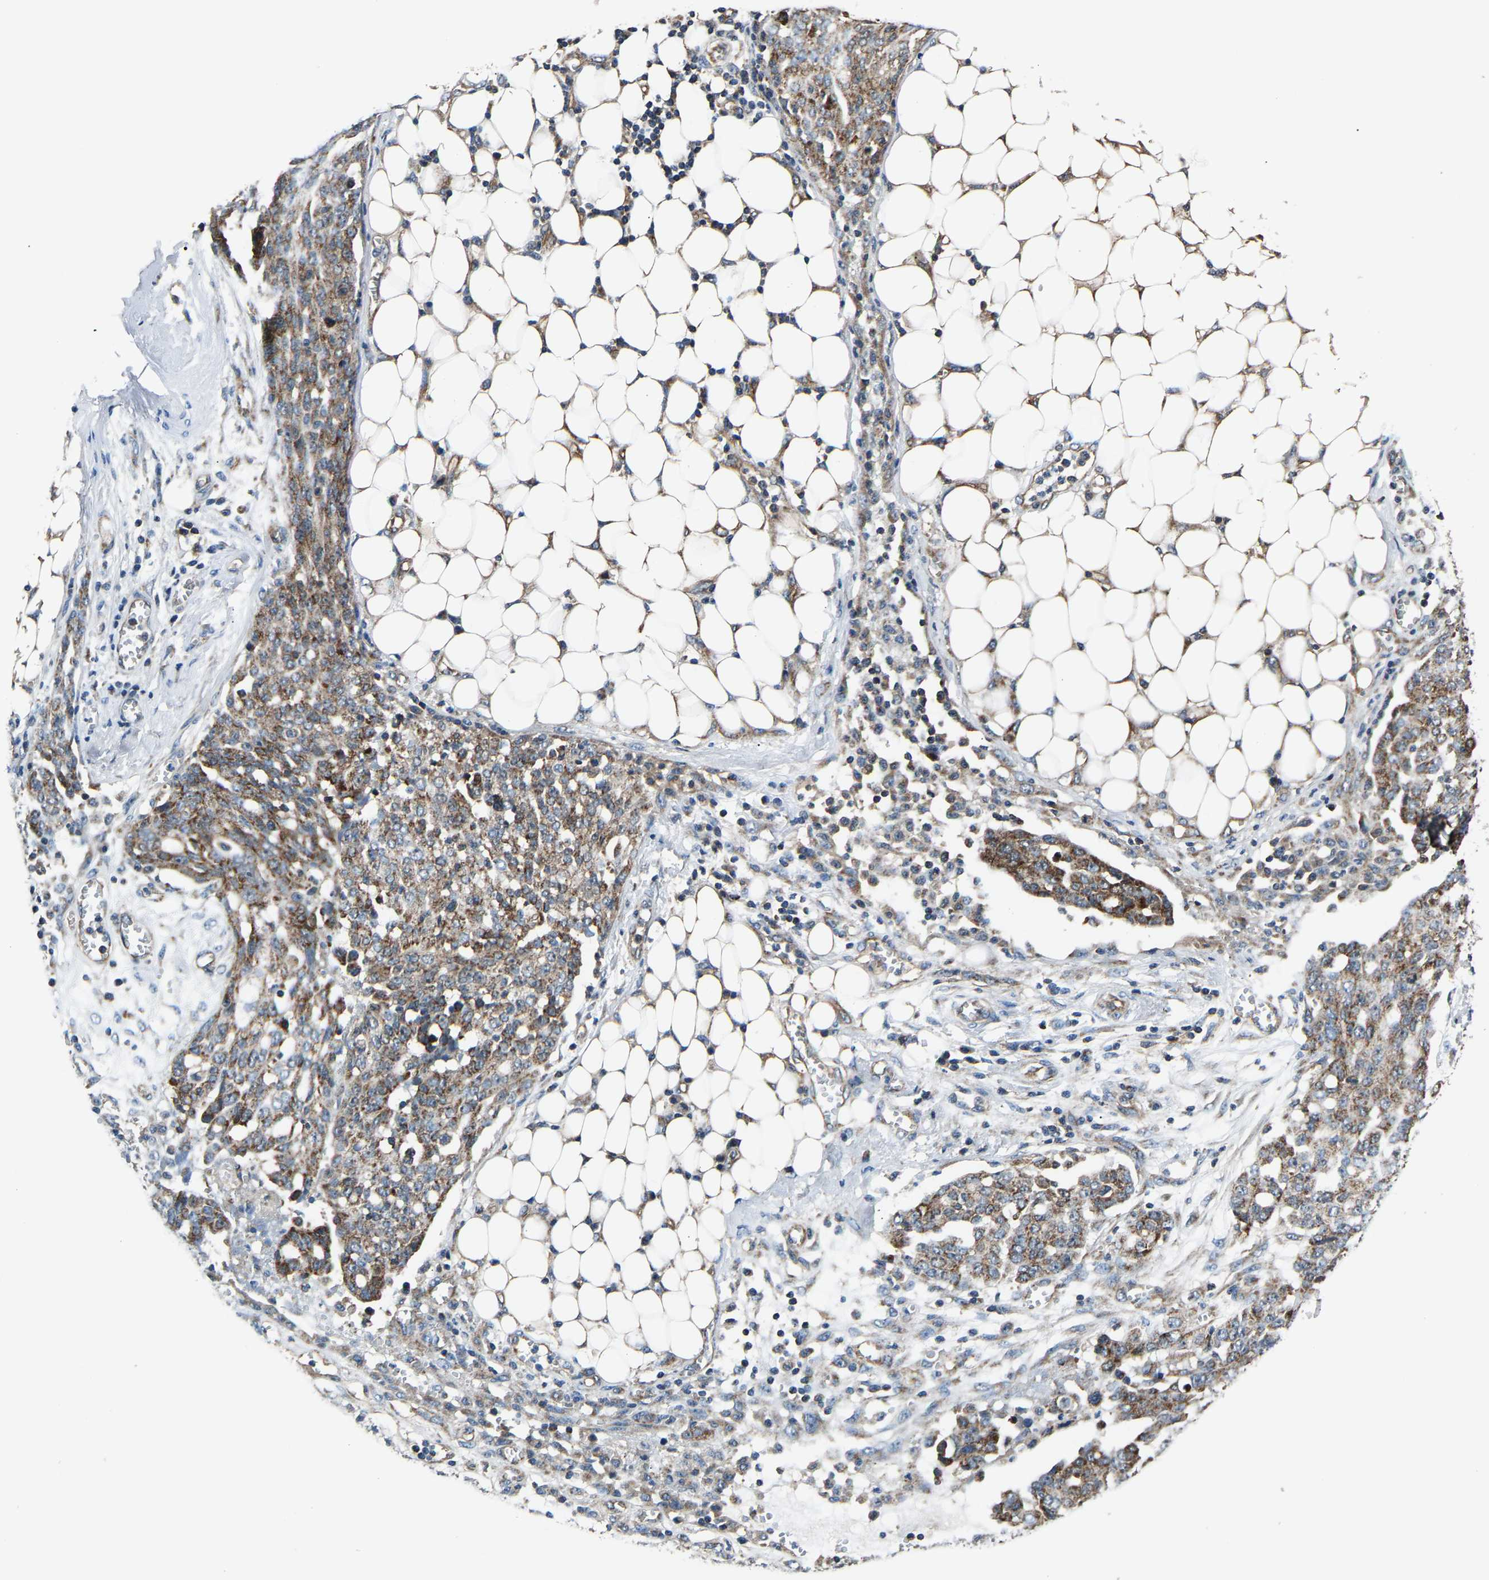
{"staining": {"intensity": "moderate", "quantity": ">75%", "location": "cytoplasmic/membranous"}, "tissue": "ovarian cancer", "cell_type": "Tumor cells", "image_type": "cancer", "snomed": [{"axis": "morphology", "description": "Cystadenocarcinoma, serous, NOS"}, {"axis": "topography", "description": "Soft tissue"}, {"axis": "topography", "description": "Ovary"}], "caption": "Protein expression analysis of serous cystadenocarcinoma (ovarian) shows moderate cytoplasmic/membranous positivity in approximately >75% of tumor cells.", "gene": "GGCT", "patient": {"sex": "female", "age": 57}}